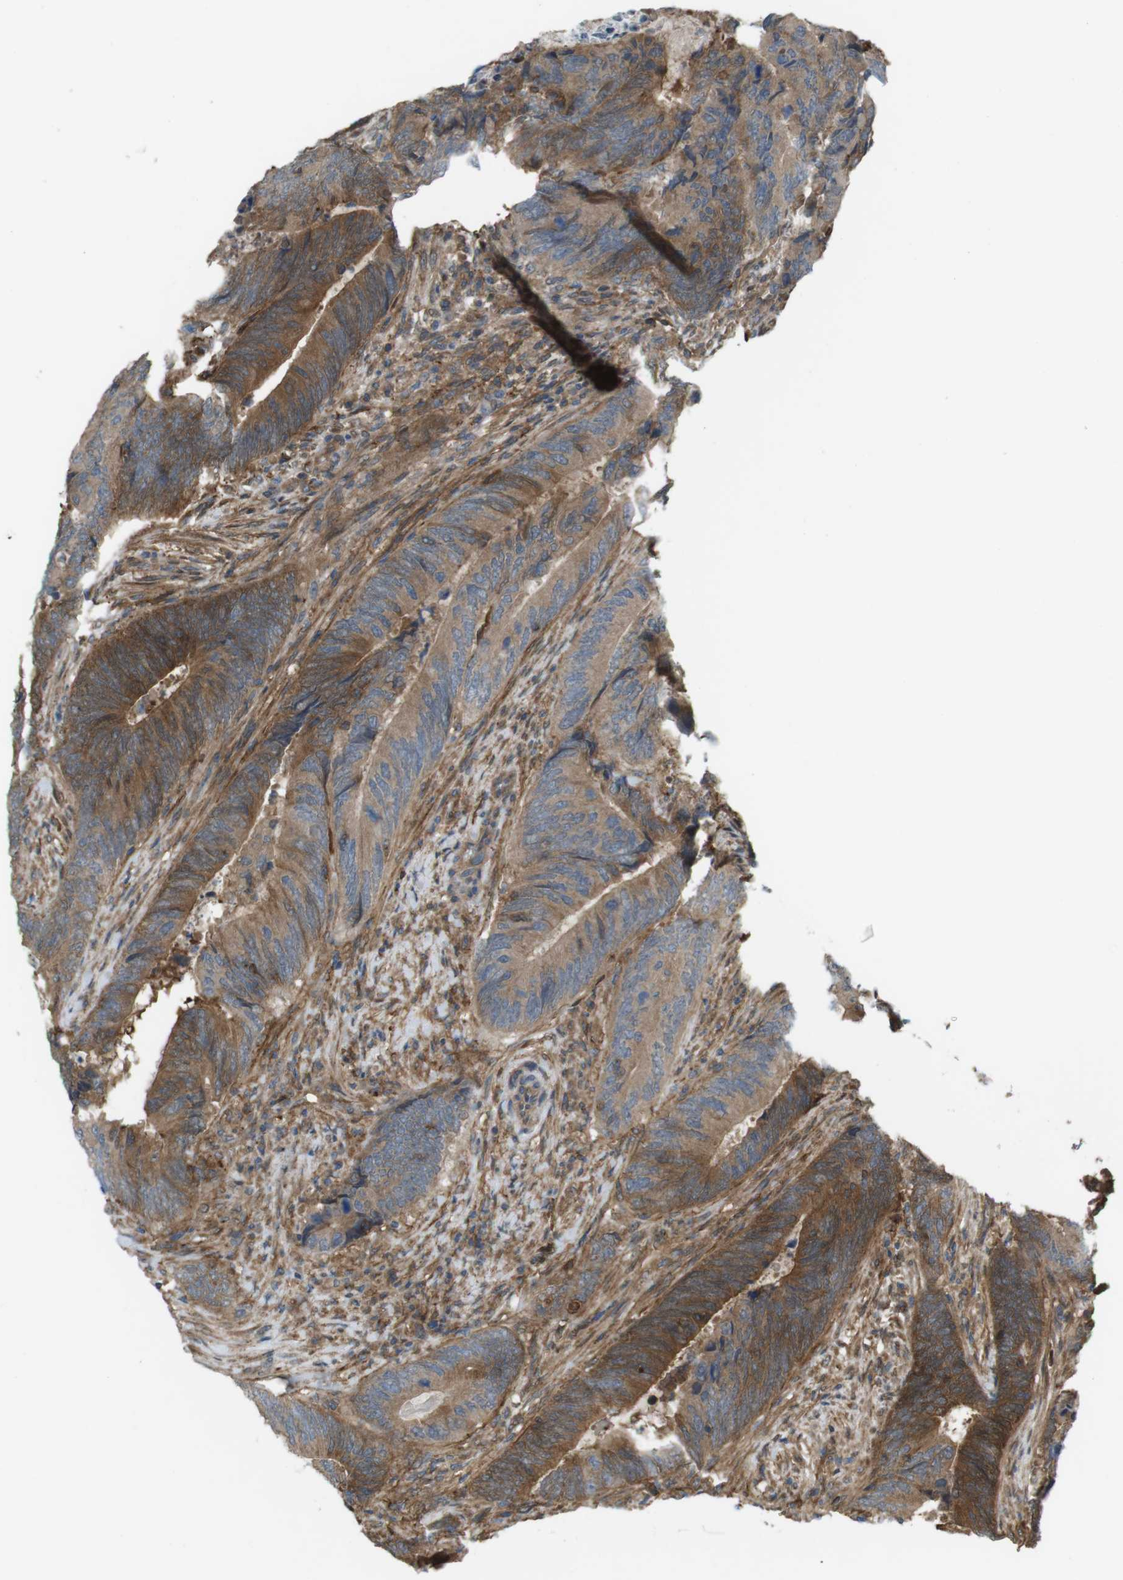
{"staining": {"intensity": "moderate", "quantity": ">75%", "location": "cytoplasmic/membranous"}, "tissue": "colorectal cancer", "cell_type": "Tumor cells", "image_type": "cancer", "snomed": [{"axis": "morphology", "description": "Normal tissue, NOS"}, {"axis": "morphology", "description": "Adenocarcinoma, NOS"}, {"axis": "topography", "description": "Colon"}], "caption": "The histopathology image demonstrates staining of colorectal cancer (adenocarcinoma), revealing moderate cytoplasmic/membranous protein expression (brown color) within tumor cells. (brown staining indicates protein expression, while blue staining denotes nuclei).", "gene": "DDAH2", "patient": {"sex": "male", "age": 56}}